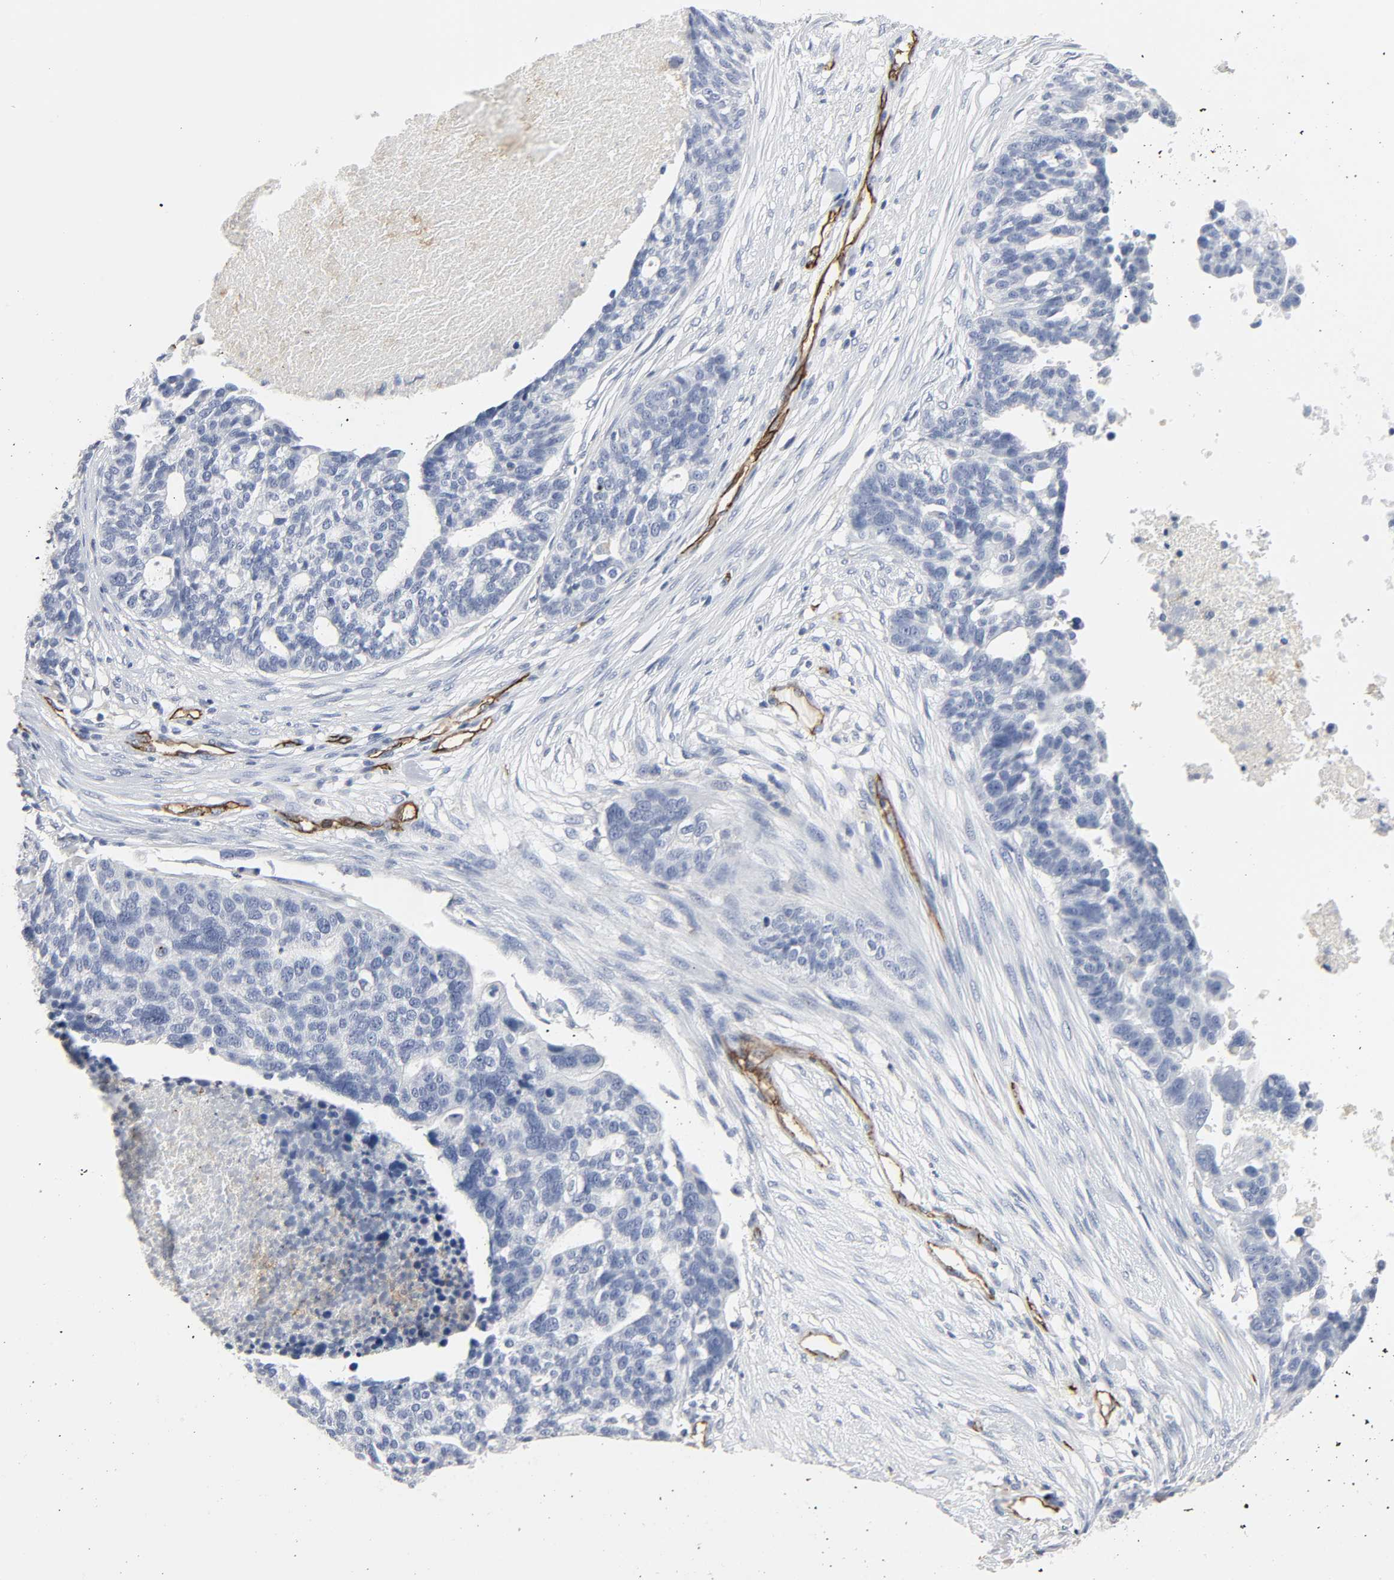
{"staining": {"intensity": "negative", "quantity": "none", "location": "none"}, "tissue": "ovarian cancer", "cell_type": "Tumor cells", "image_type": "cancer", "snomed": [{"axis": "morphology", "description": "Cystadenocarcinoma, serous, NOS"}, {"axis": "topography", "description": "Ovary"}], "caption": "Micrograph shows no significant protein positivity in tumor cells of serous cystadenocarcinoma (ovarian).", "gene": "PECAM1", "patient": {"sex": "female", "age": 59}}